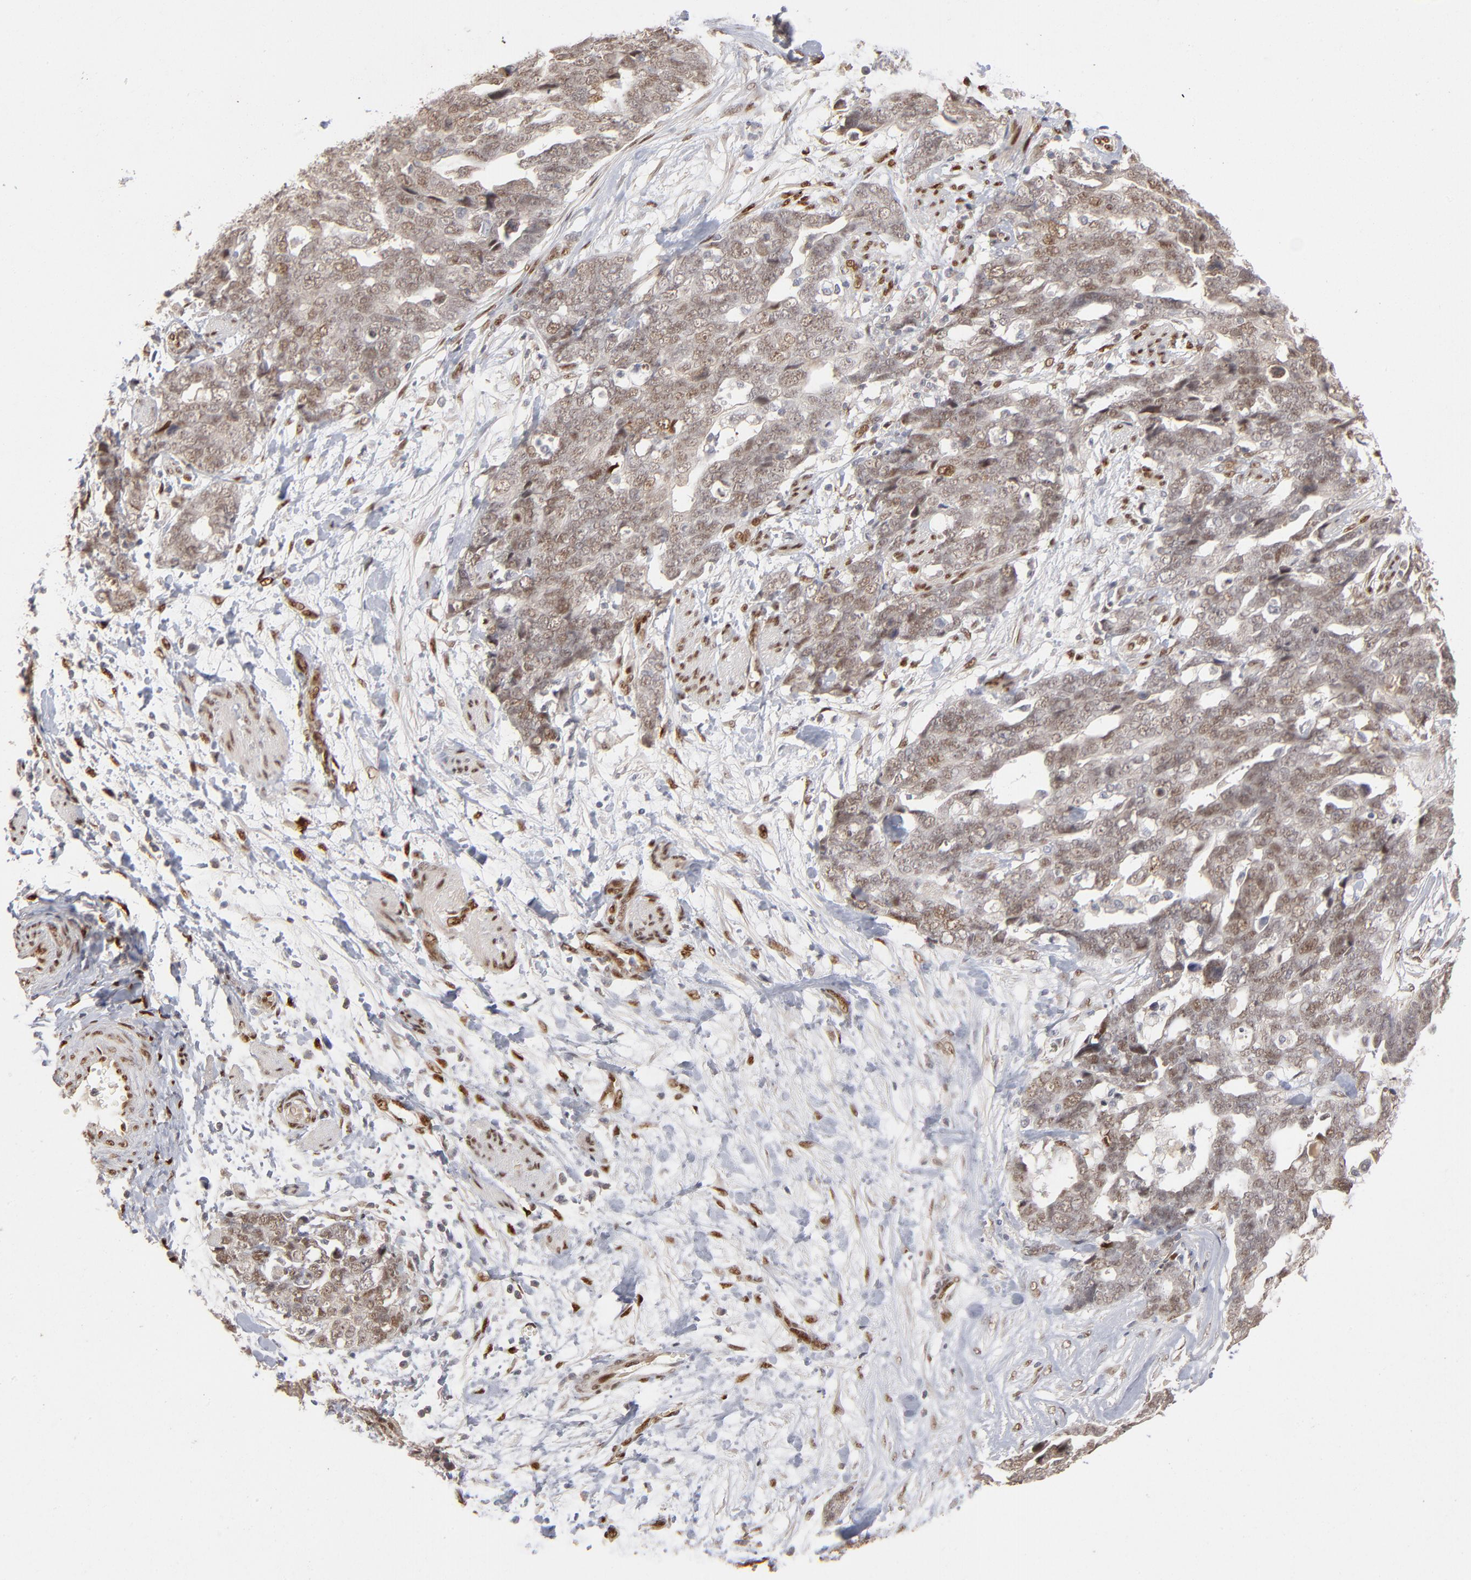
{"staining": {"intensity": "weak", "quantity": ">75%", "location": "nuclear"}, "tissue": "ovarian cancer", "cell_type": "Tumor cells", "image_type": "cancer", "snomed": [{"axis": "morphology", "description": "Normal tissue, NOS"}, {"axis": "morphology", "description": "Cystadenocarcinoma, serous, NOS"}, {"axis": "topography", "description": "Fallopian tube"}, {"axis": "topography", "description": "Ovary"}], "caption": "The image shows staining of ovarian serous cystadenocarcinoma, revealing weak nuclear protein positivity (brown color) within tumor cells. The protein of interest is shown in brown color, while the nuclei are stained blue.", "gene": "NFIB", "patient": {"sex": "female", "age": 56}}